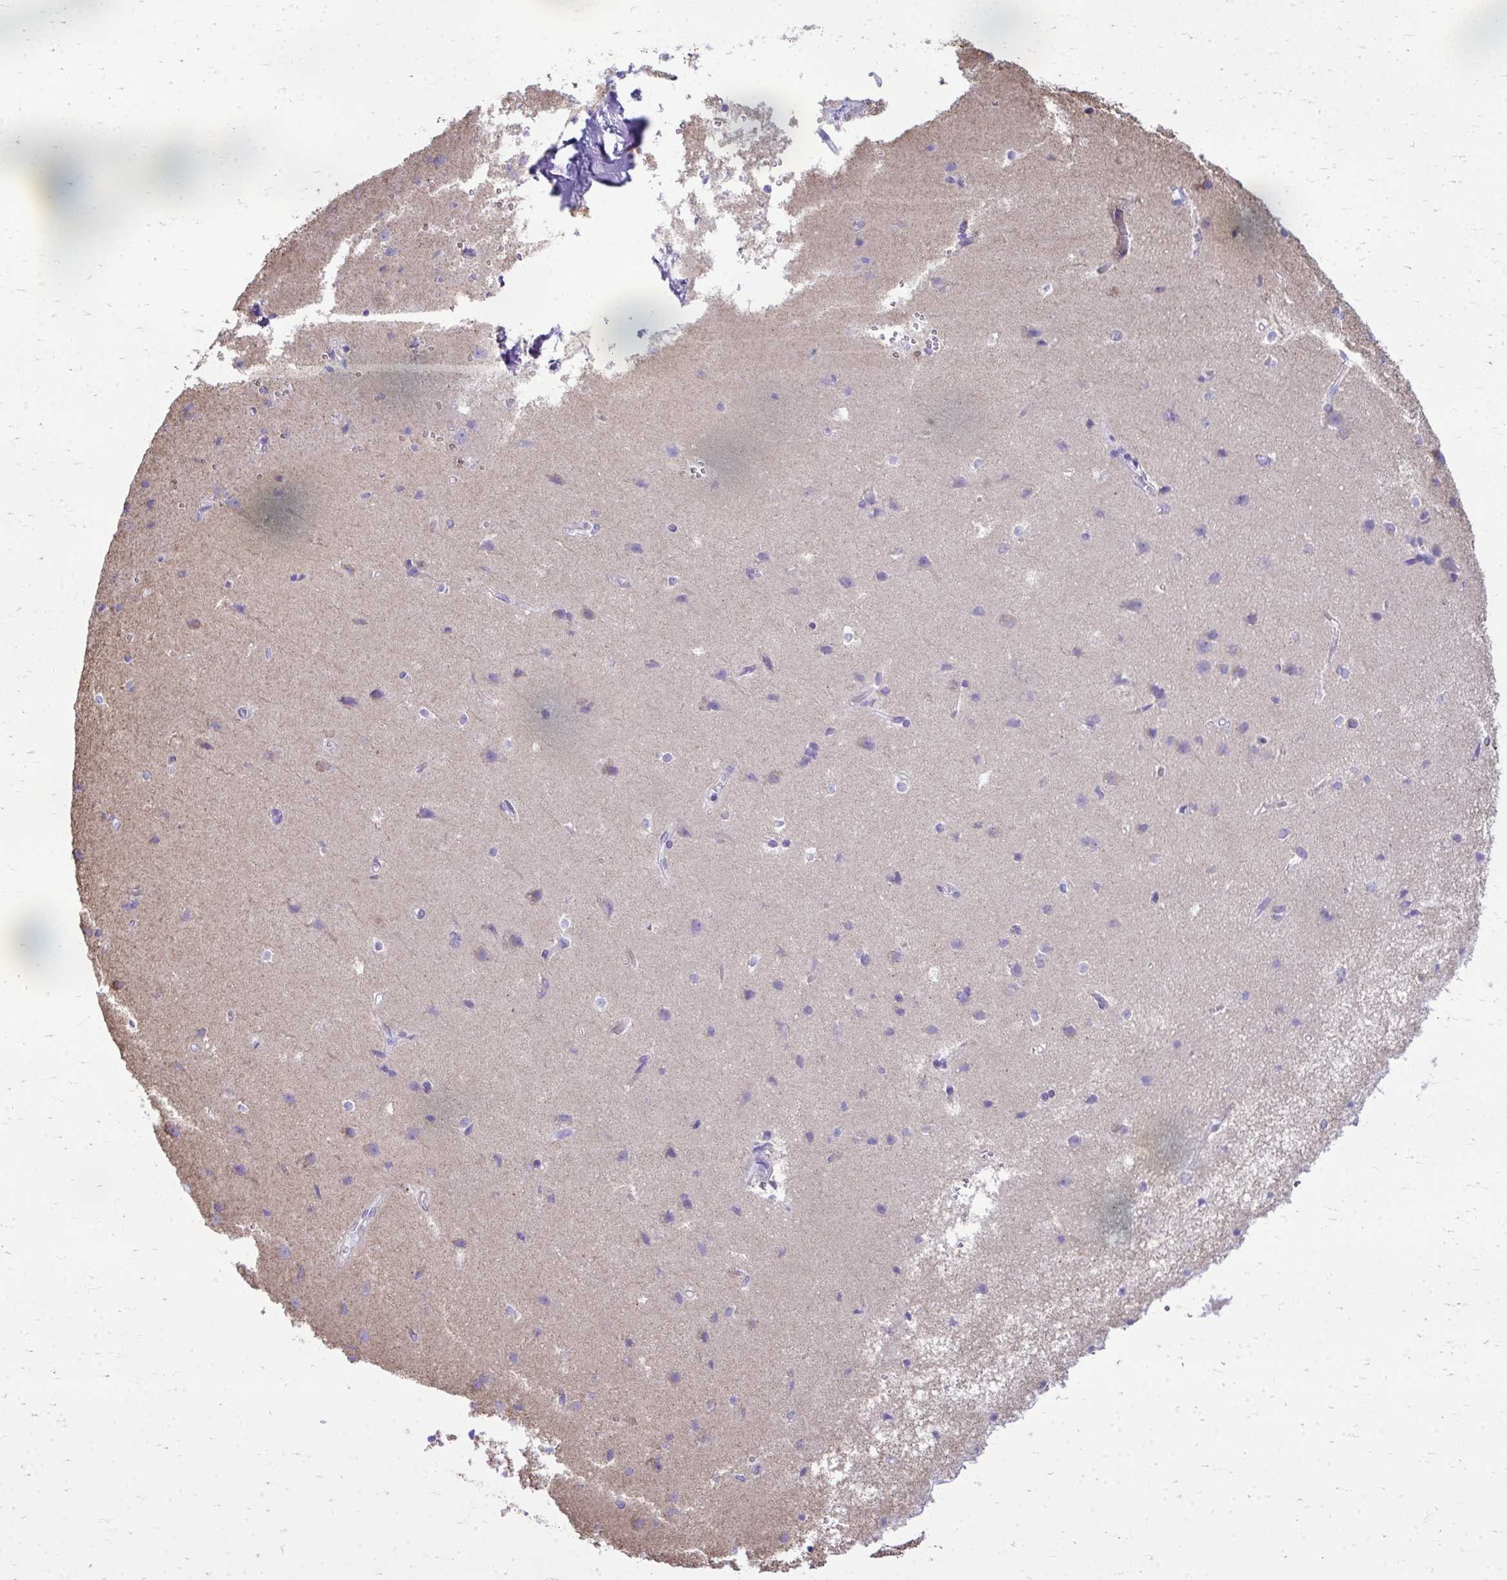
{"staining": {"intensity": "weak", "quantity": "<25%", "location": "cytoplasmic/membranous"}, "tissue": "cerebral cortex", "cell_type": "Endothelial cells", "image_type": "normal", "snomed": [{"axis": "morphology", "description": "Normal tissue, NOS"}, {"axis": "topography", "description": "Cerebral cortex"}], "caption": "There is no significant expression in endothelial cells of cerebral cortex. (Stains: DAB immunohistochemistry with hematoxylin counter stain, Microscopy: brightfield microscopy at high magnification).", "gene": "MPZL2", "patient": {"sex": "male", "age": 37}}